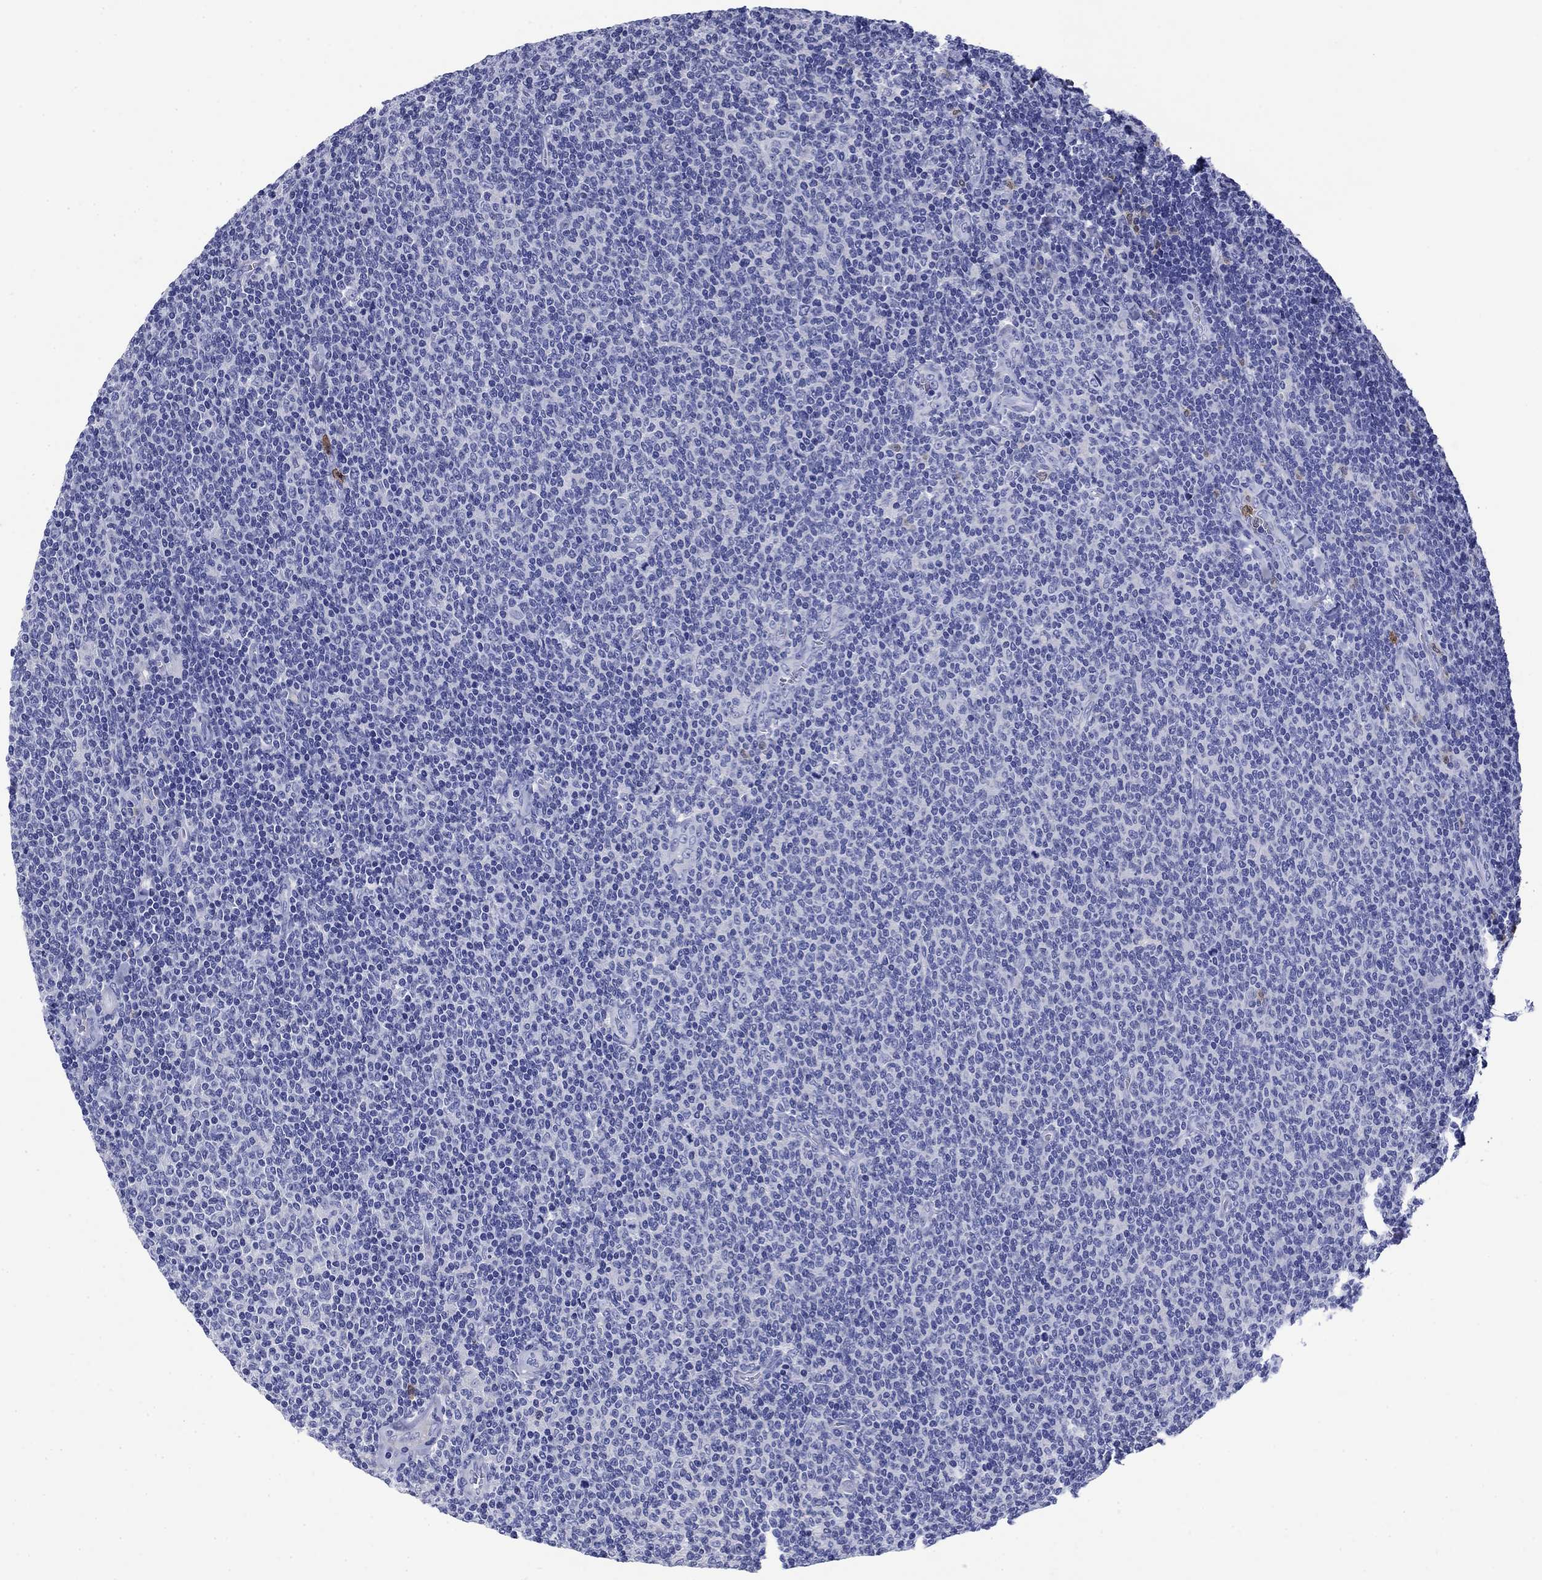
{"staining": {"intensity": "negative", "quantity": "none", "location": "none"}, "tissue": "lymphoma", "cell_type": "Tumor cells", "image_type": "cancer", "snomed": [{"axis": "morphology", "description": "Malignant lymphoma, non-Hodgkin's type, Low grade"}, {"axis": "topography", "description": "Lymph node"}], "caption": "Immunohistochemistry (IHC) micrograph of neoplastic tissue: human malignant lymphoma, non-Hodgkin's type (low-grade) stained with DAB exhibits no significant protein expression in tumor cells.", "gene": "TFR2", "patient": {"sex": "male", "age": 52}}